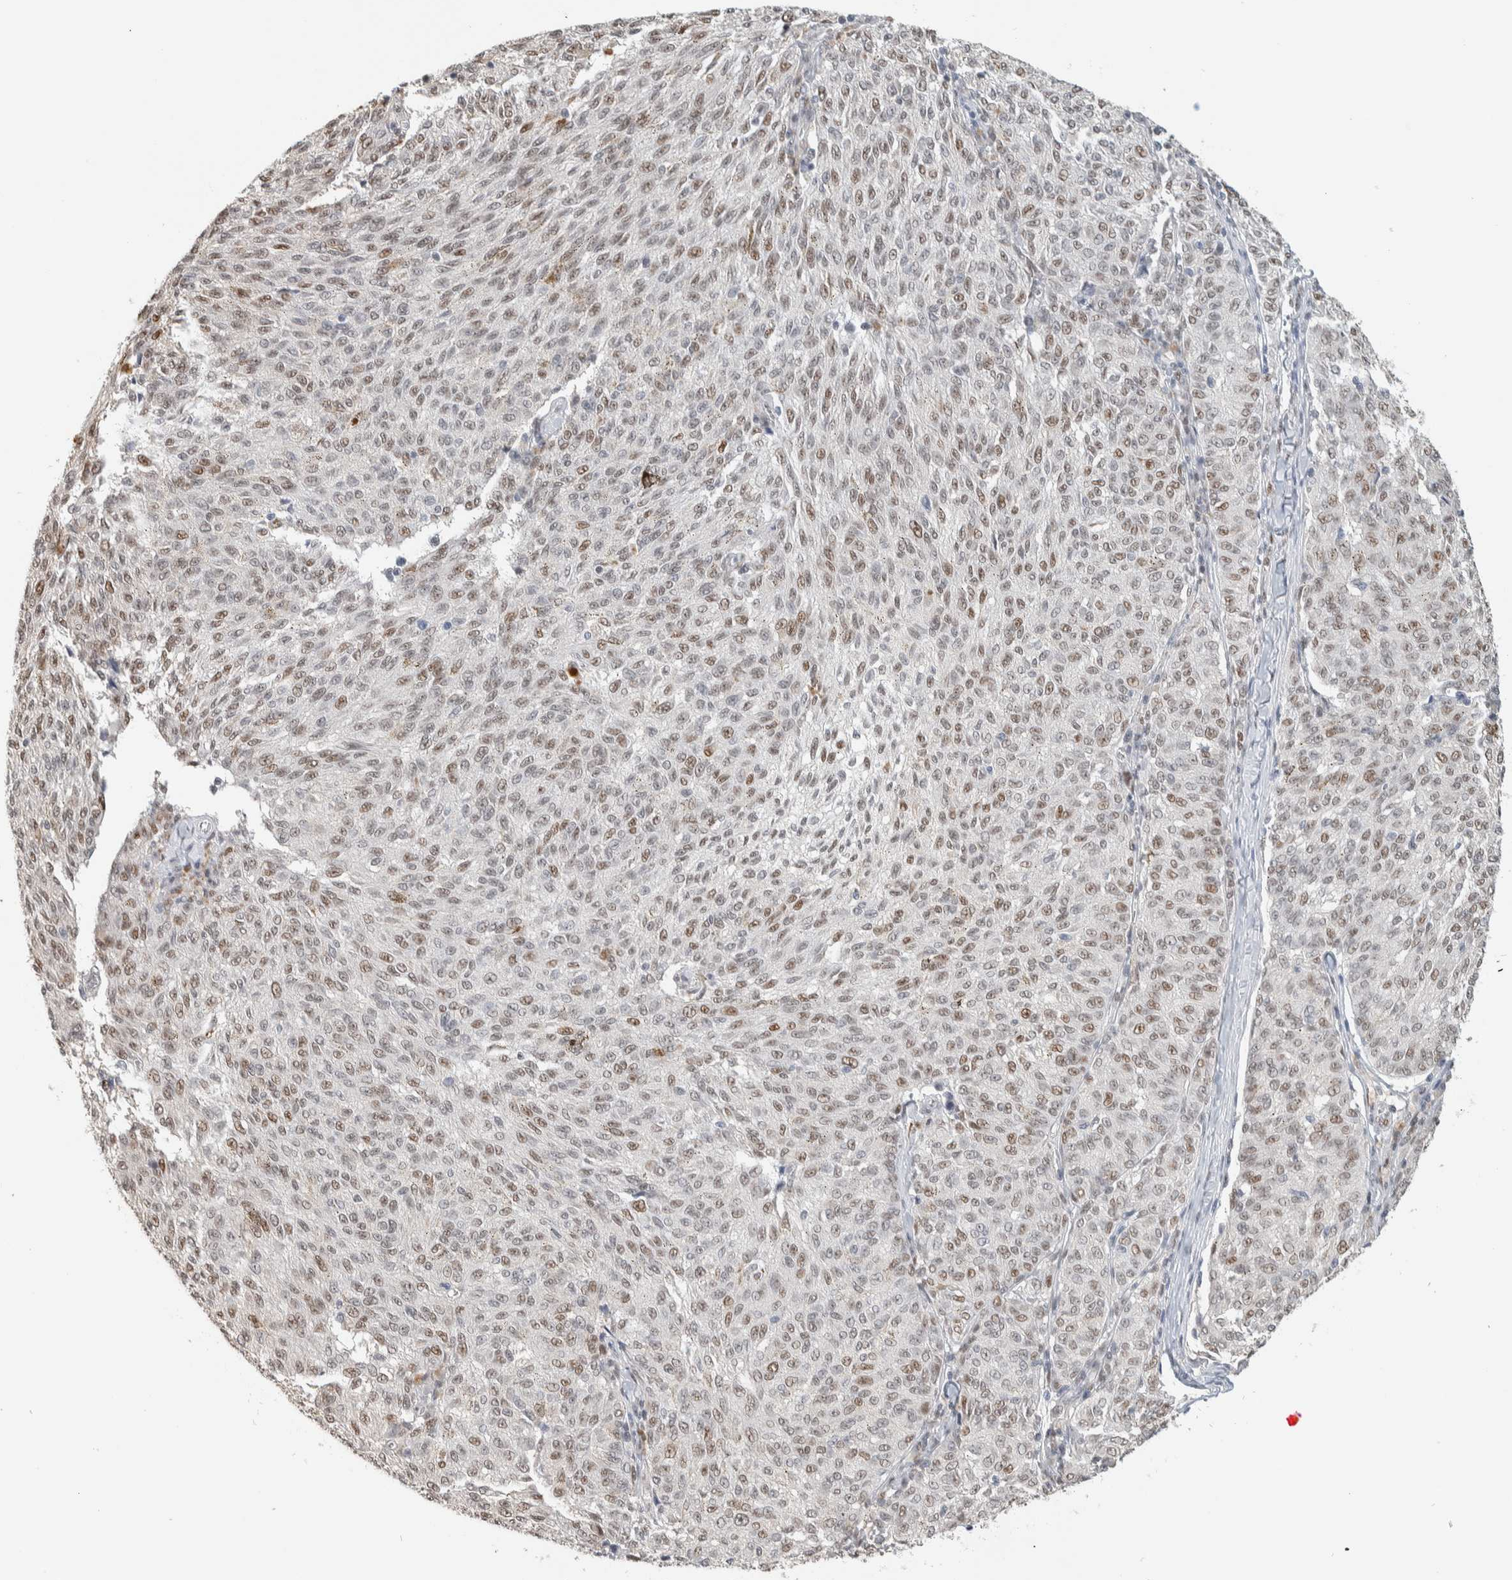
{"staining": {"intensity": "weak", "quantity": ">75%", "location": "nuclear"}, "tissue": "melanoma", "cell_type": "Tumor cells", "image_type": "cancer", "snomed": [{"axis": "morphology", "description": "Malignant melanoma, NOS"}, {"axis": "topography", "description": "Skin"}], "caption": "This is a histology image of IHC staining of melanoma, which shows weak positivity in the nuclear of tumor cells.", "gene": "PUS7", "patient": {"sex": "female", "age": 72}}